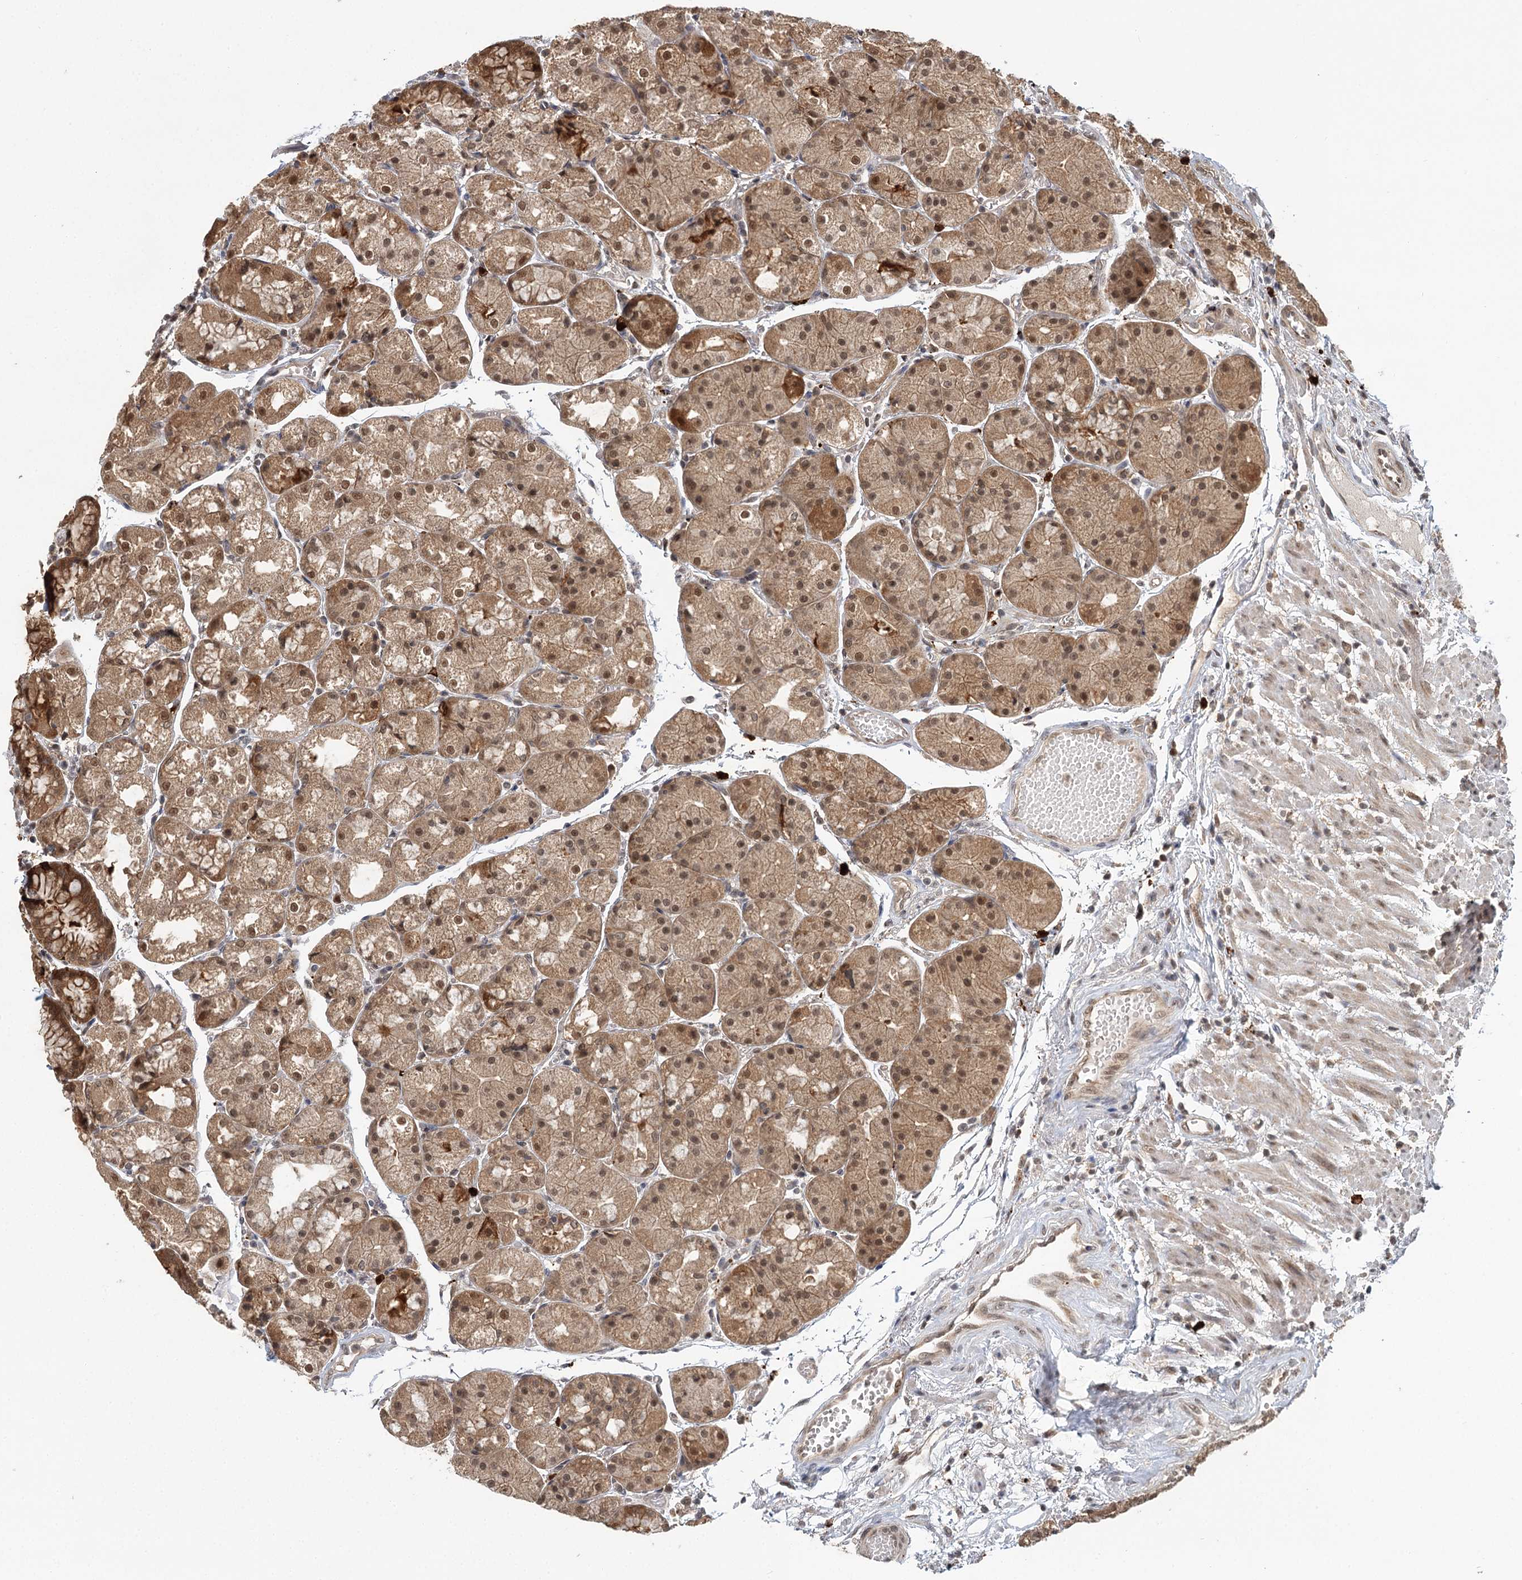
{"staining": {"intensity": "strong", "quantity": ">75%", "location": "cytoplasmic/membranous,nuclear"}, "tissue": "stomach", "cell_type": "Glandular cells", "image_type": "normal", "snomed": [{"axis": "morphology", "description": "Normal tissue, NOS"}, {"axis": "topography", "description": "Stomach, upper"}], "caption": "Brown immunohistochemical staining in benign stomach displays strong cytoplasmic/membranous,nuclear staining in approximately >75% of glandular cells. (DAB IHC with brightfield microscopy, high magnification).", "gene": "N6AMT1", "patient": {"sex": "male", "age": 72}}